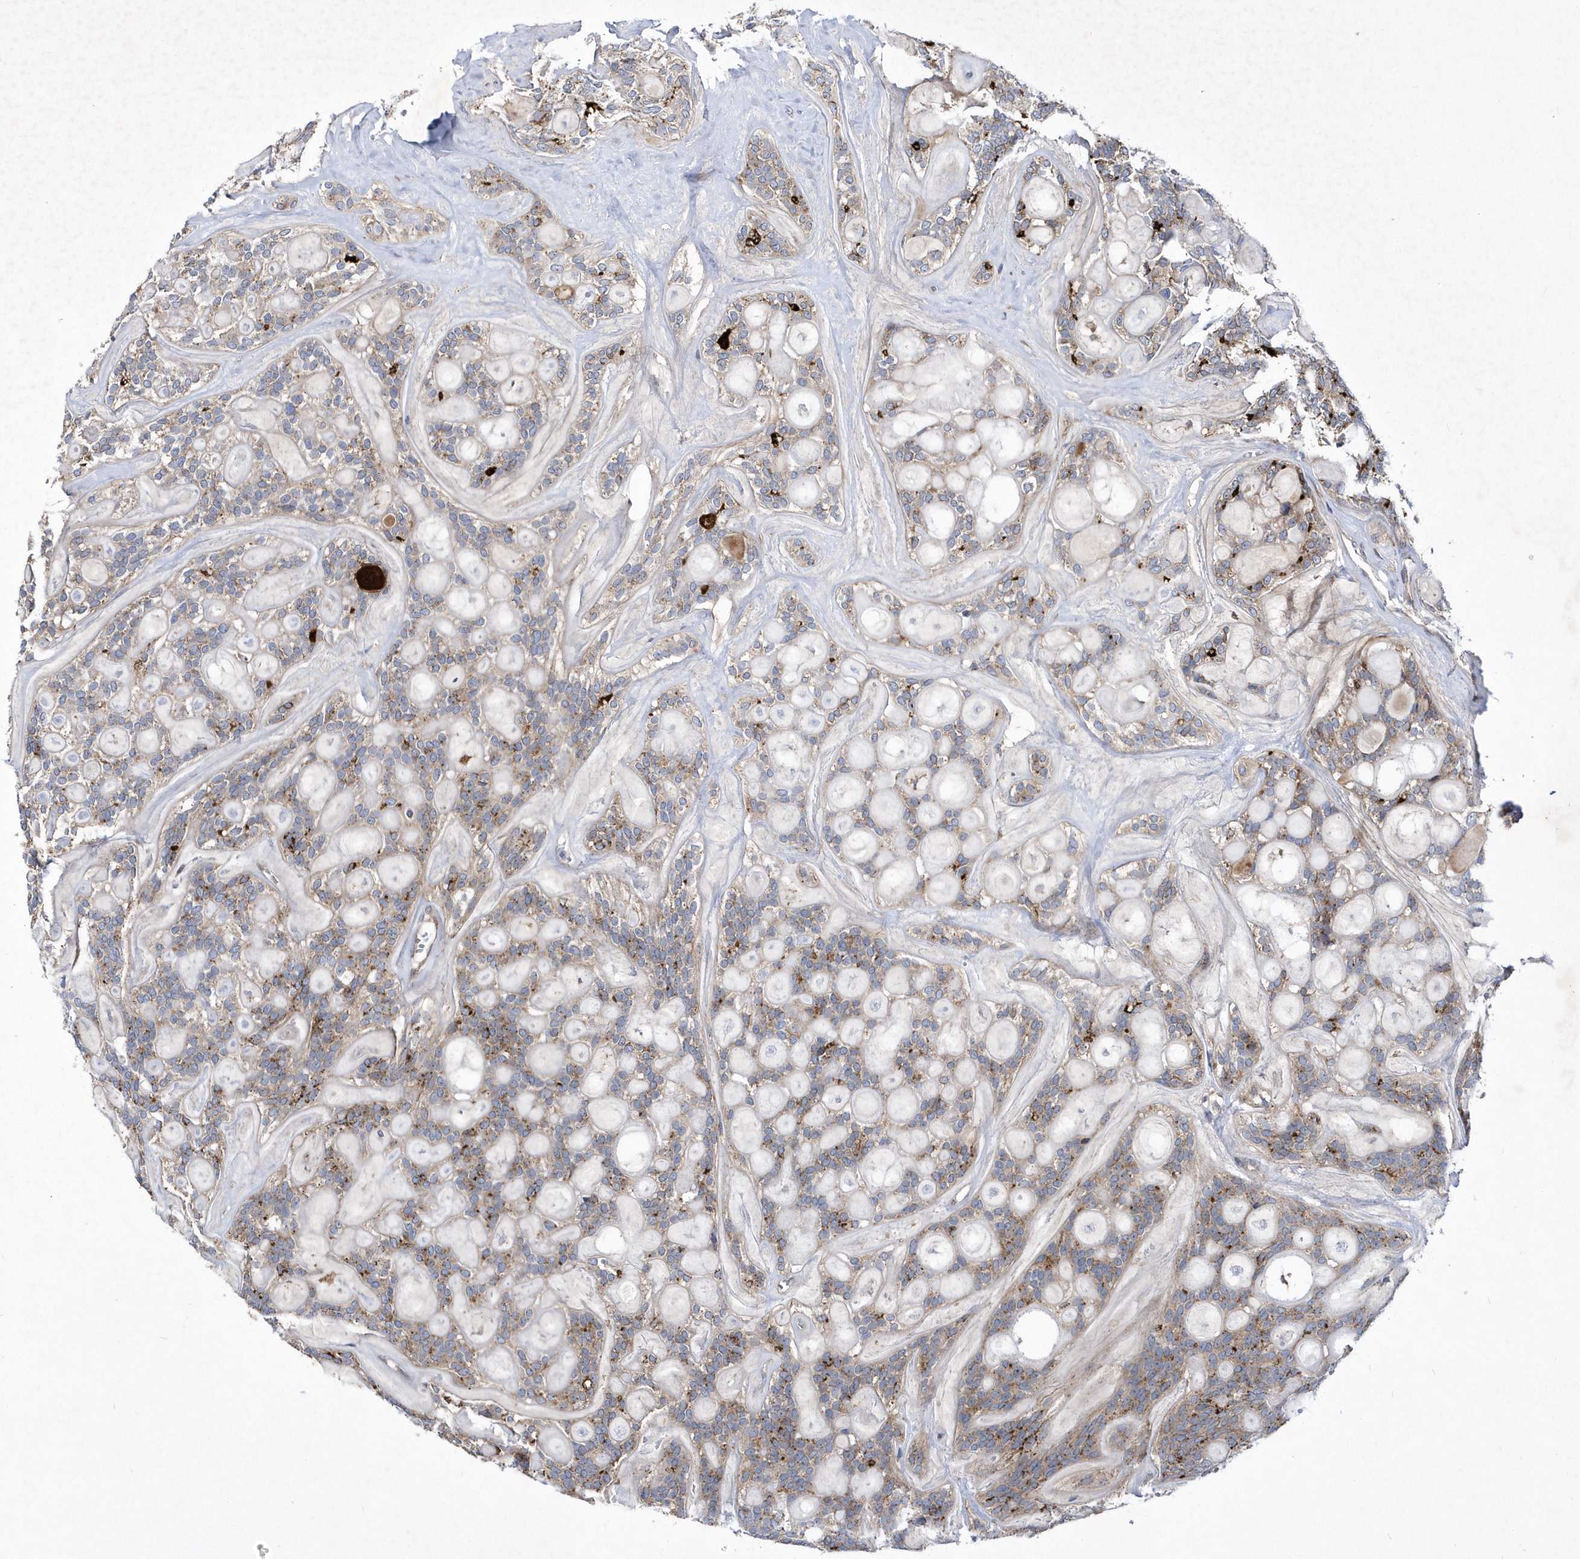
{"staining": {"intensity": "moderate", "quantity": "25%-75%", "location": "cytoplasmic/membranous"}, "tissue": "head and neck cancer", "cell_type": "Tumor cells", "image_type": "cancer", "snomed": [{"axis": "morphology", "description": "Adenocarcinoma, NOS"}, {"axis": "topography", "description": "Head-Neck"}], "caption": "Adenocarcinoma (head and neck) stained with a brown dye displays moderate cytoplasmic/membranous positive expression in approximately 25%-75% of tumor cells.", "gene": "LONRF2", "patient": {"sex": "male", "age": 66}}